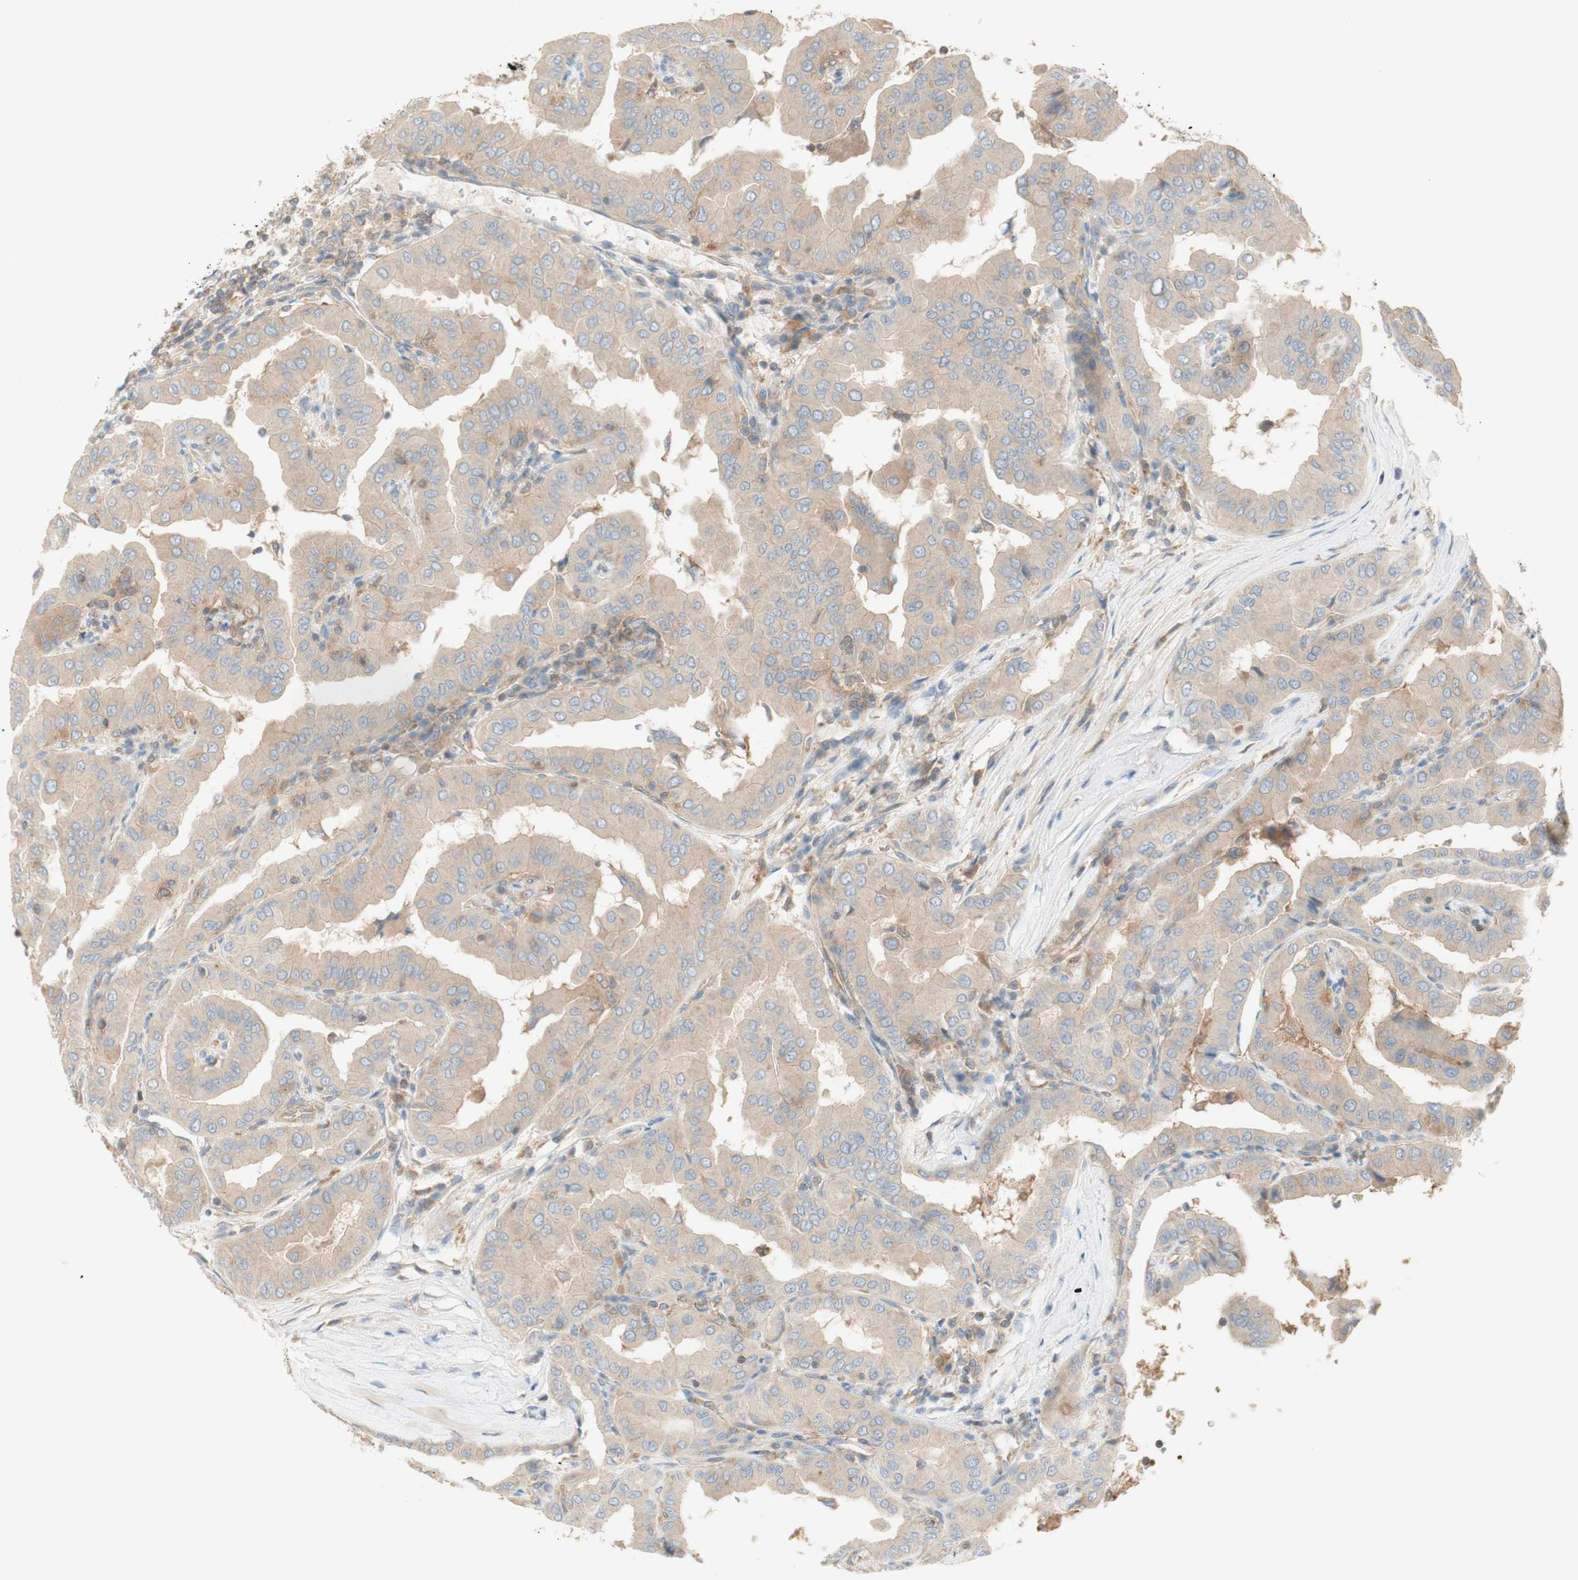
{"staining": {"intensity": "weak", "quantity": ">75%", "location": "cytoplasmic/membranous"}, "tissue": "thyroid cancer", "cell_type": "Tumor cells", "image_type": "cancer", "snomed": [{"axis": "morphology", "description": "Papillary adenocarcinoma, NOS"}, {"axis": "topography", "description": "Thyroid gland"}], "caption": "A brown stain highlights weak cytoplasmic/membranous expression of a protein in thyroid cancer (papillary adenocarcinoma) tumor cells.", "gene": "IKBKG", "patient": {"sex": "male", "age": 33}}